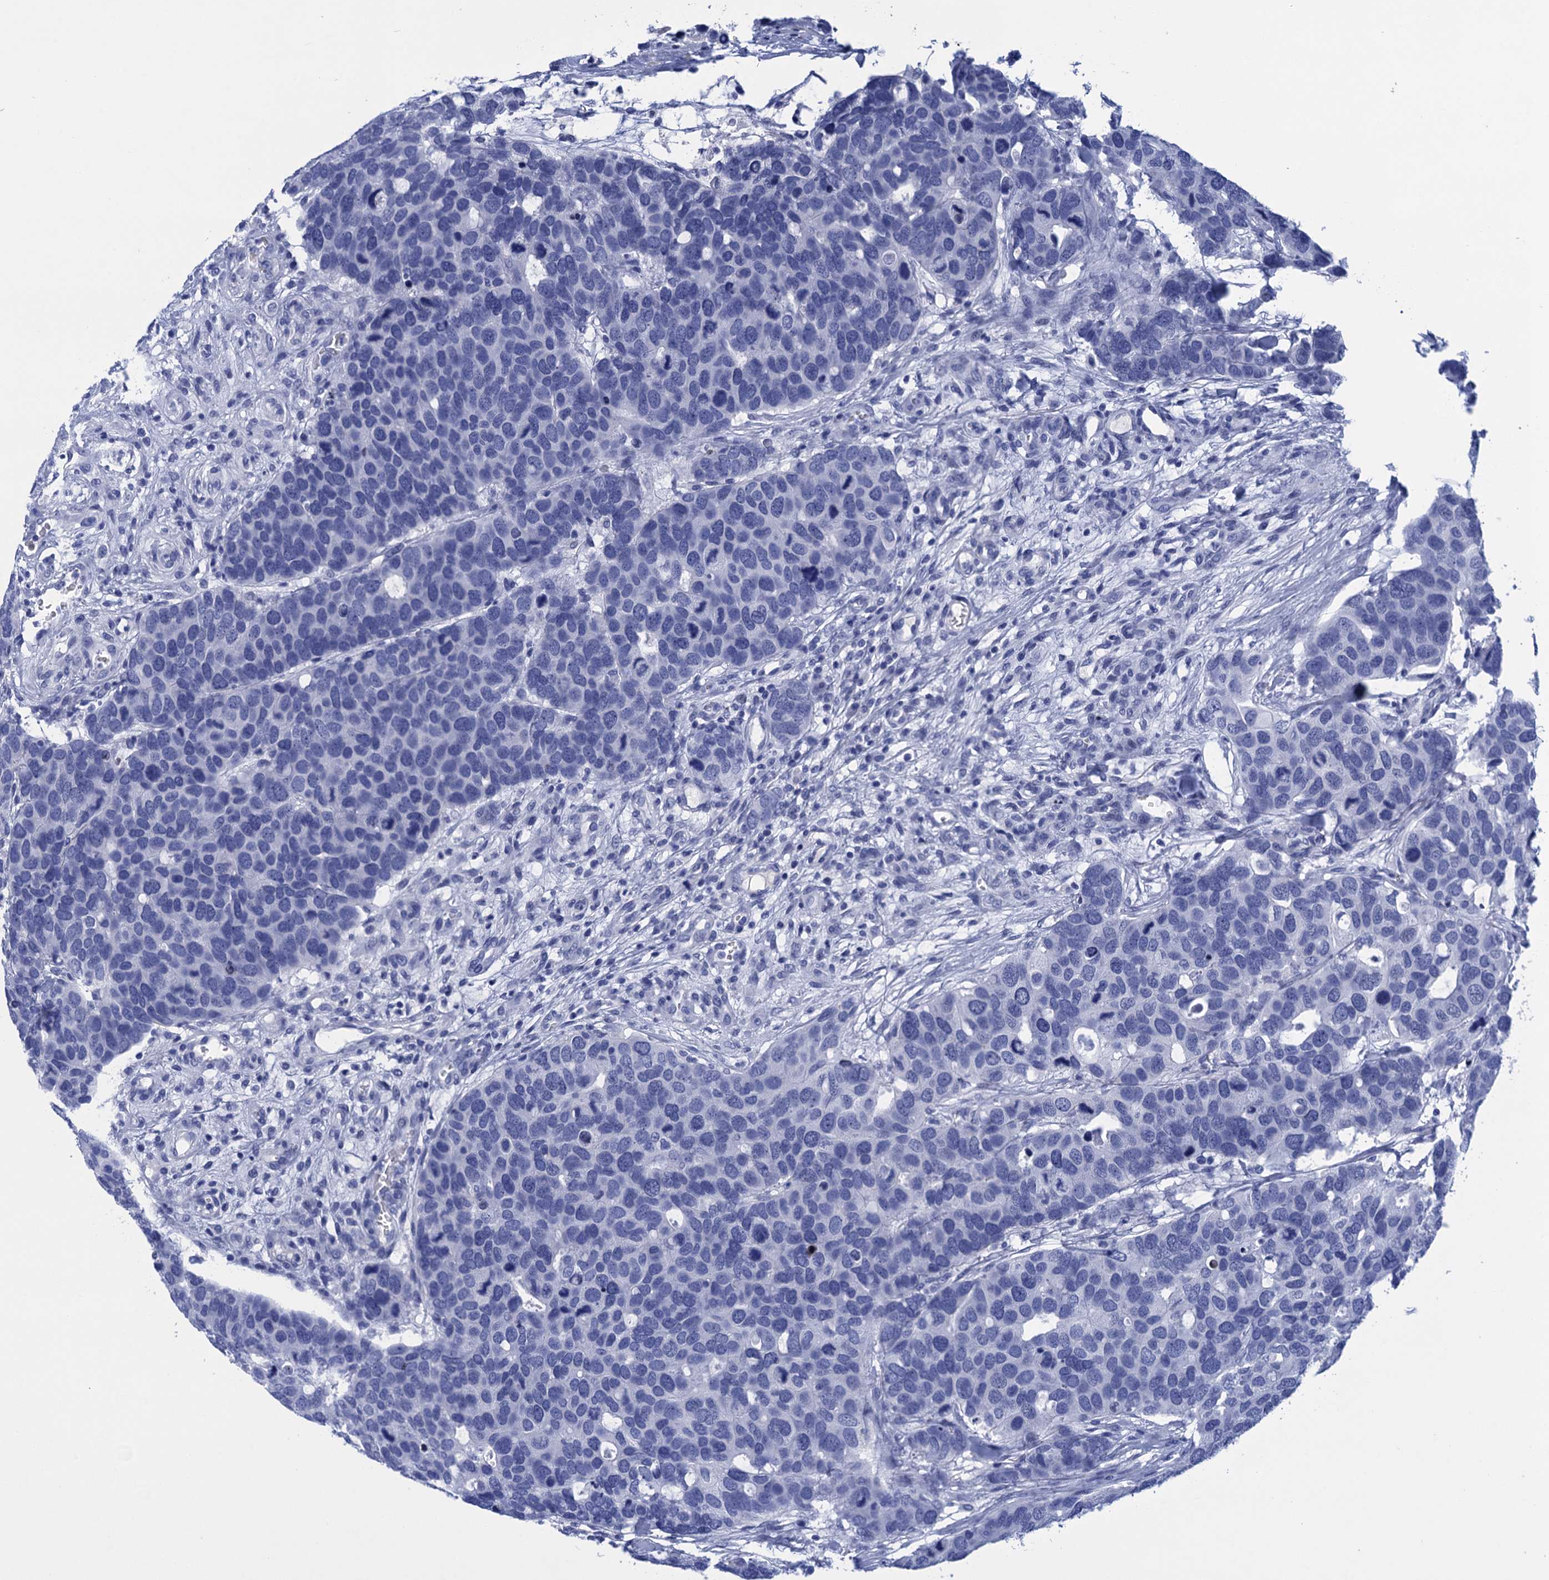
{"staining": {"intensity": "negative", "quantity": "none", "location": "none"}, "tissue": "breast cancer", "cell_type": "Tumor cells", "image_type": "cancer", "snomed": [{"axis": "morphology", "description": "Duct carcinoma"}, {"axis": "topography", "description": "Breast"}], "caption": "Immunohistochemistry of infiltrating ductal carcinoma (breast) demonstrates no staining in tumor cells.", "gene": "METTL25", "patient": {"sex": "female", "age": 83}}